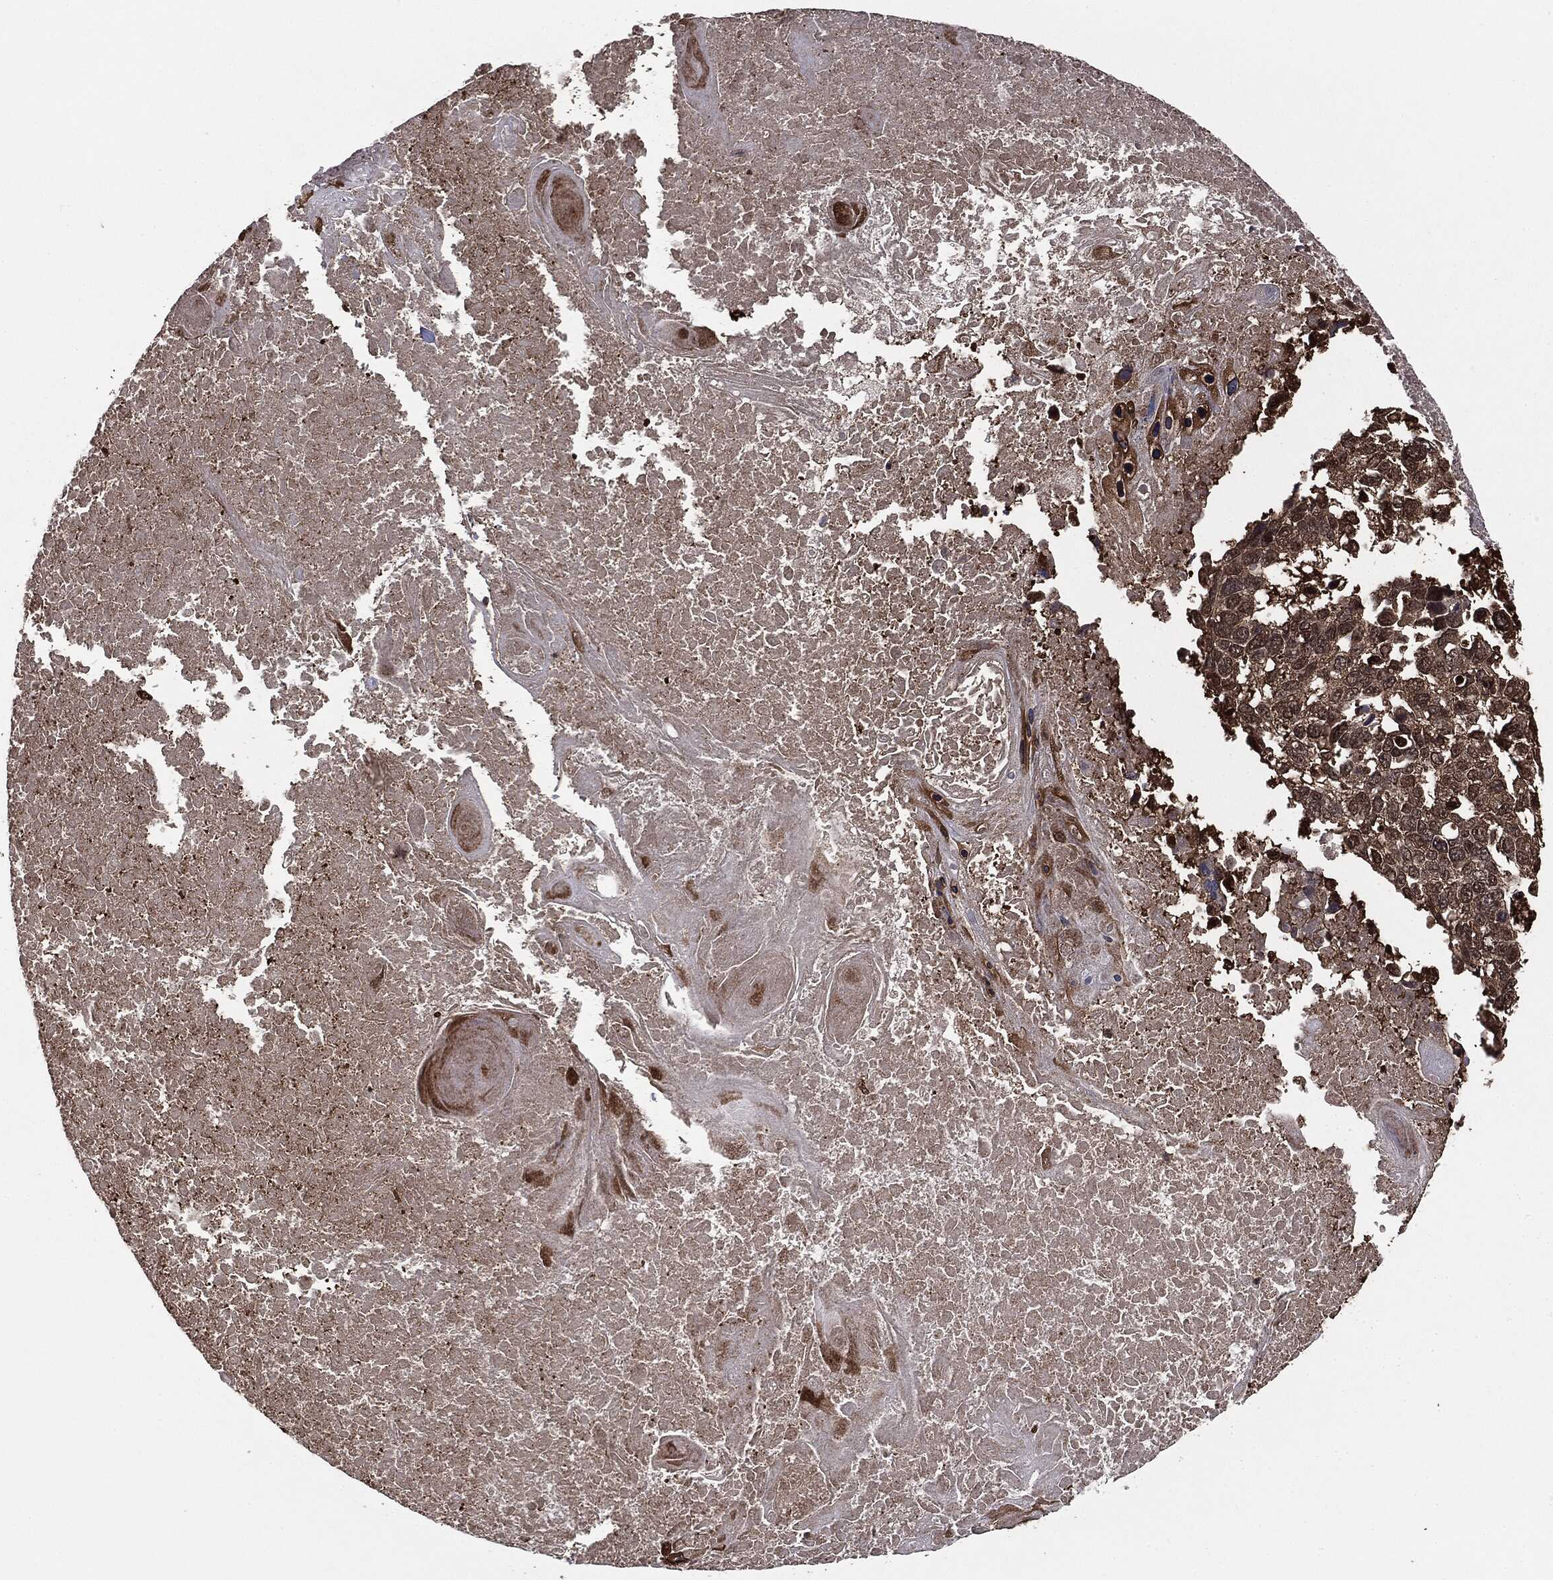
{"staining": {"intensity": "moderate", "quantity": ">75%", "location": "cytoplasmic/membranous"}, "tissue": "lung cancer", "cell_type": "Tumor cells", "image_type": "cancer", "snomed": [{"axis": "morphology", "description": "Squamous cell carcinoma, NOS"}, {"axis": "topography", "description": "Lung"}], "caption": "Human squamous cell carcinoma (lung) stained with a protein marker shows moderate staining in tumor cells.", "gene": "NME1", "patient": {"sex": "male", "age": 82}}